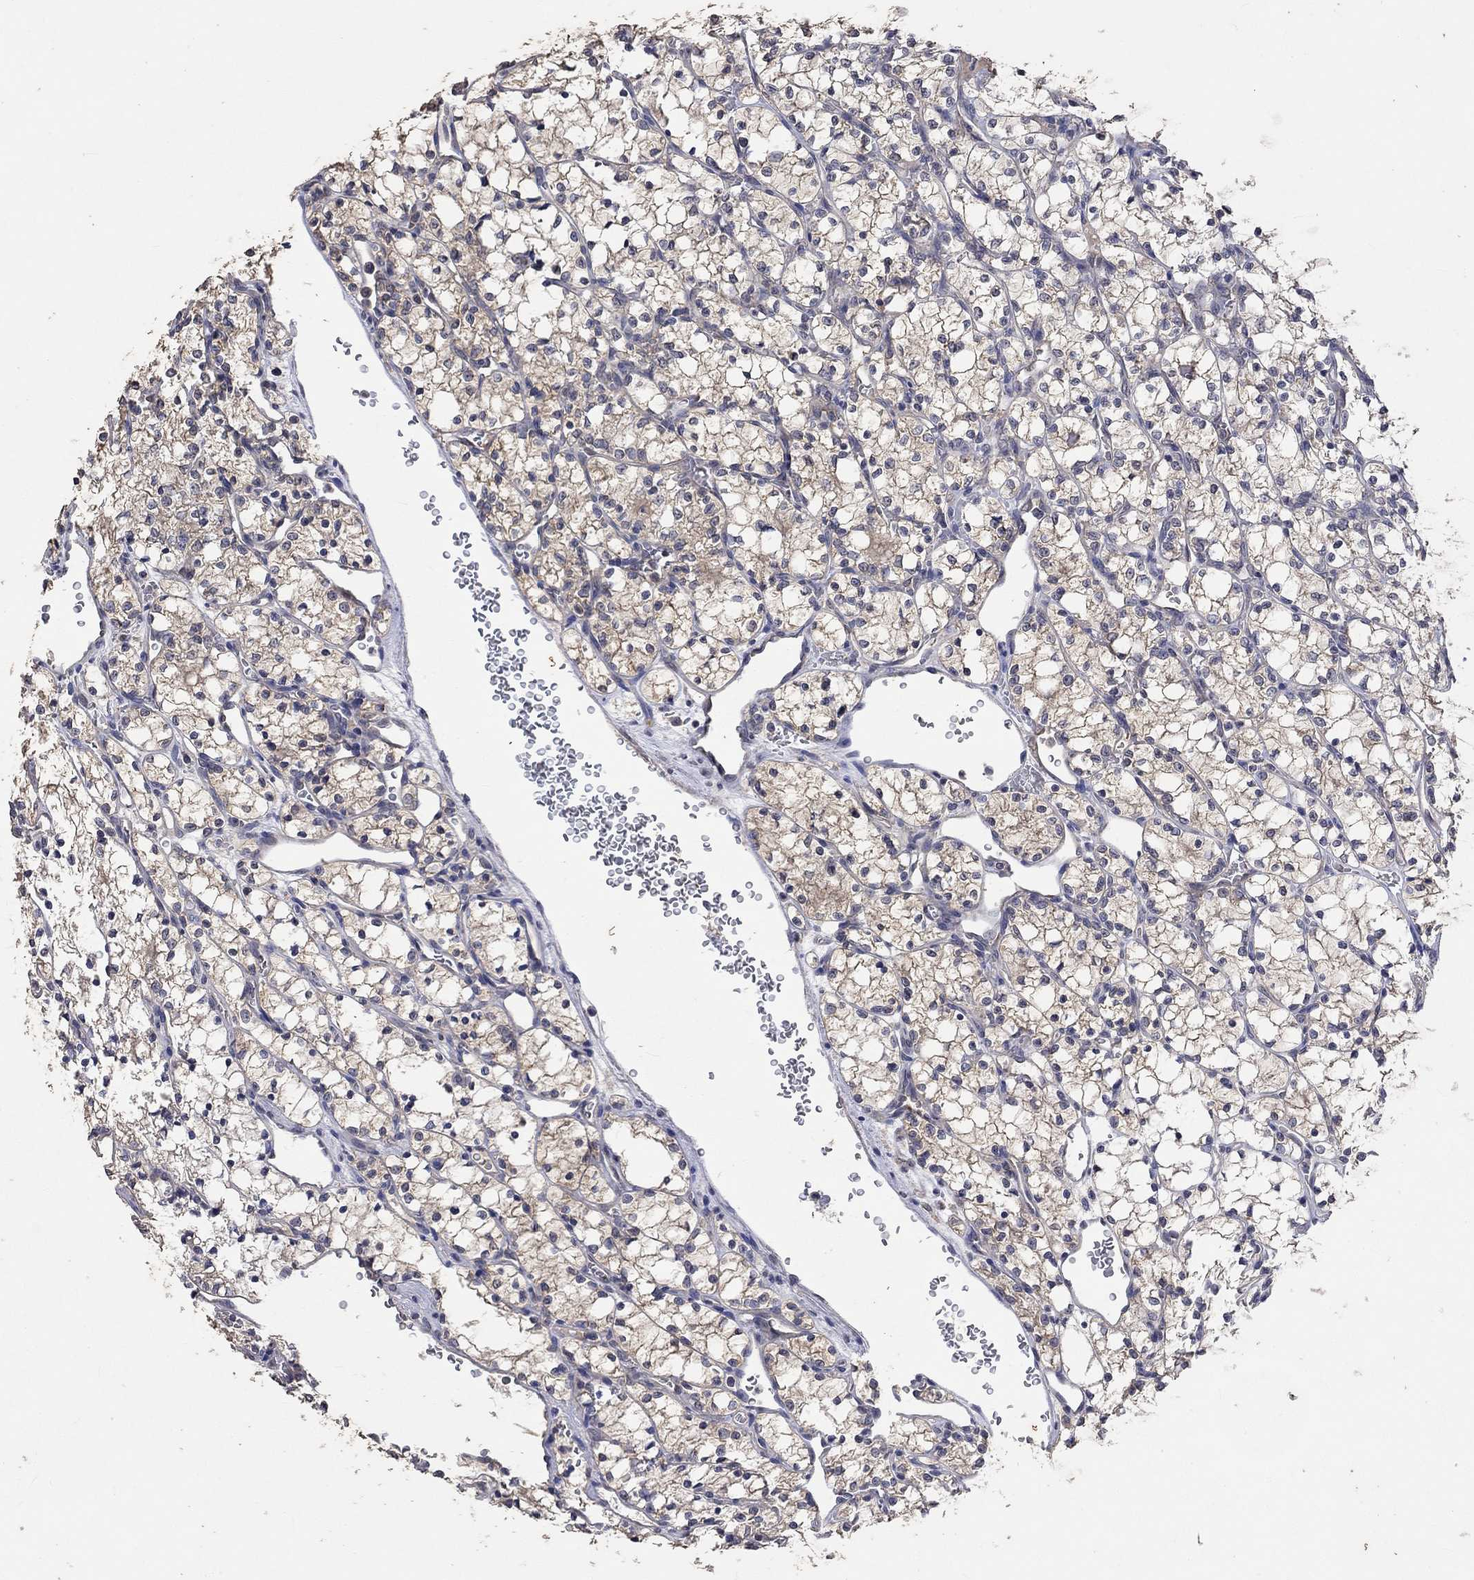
{"staining": {"intensity": "weak", "quantity": ">75%", "location": "cytoplasmic/membranous"}, "tissue": "renal cancer", "cell_type": "Tumor cells", "image_type": "cancer", "snomed": [{"axis": "morphology", "description": "Adenocarcinoma, NOS"}, {"axis": "topography", "description": "Kidney"}], "caption": "Brown immunohistochemical staining in human renal cancer reveals weak cytoplasmic/membranous positivity in about >75% of tumor cells.", "gene": "PTPN20", "patient": {"sex": "female", "age": 69}}